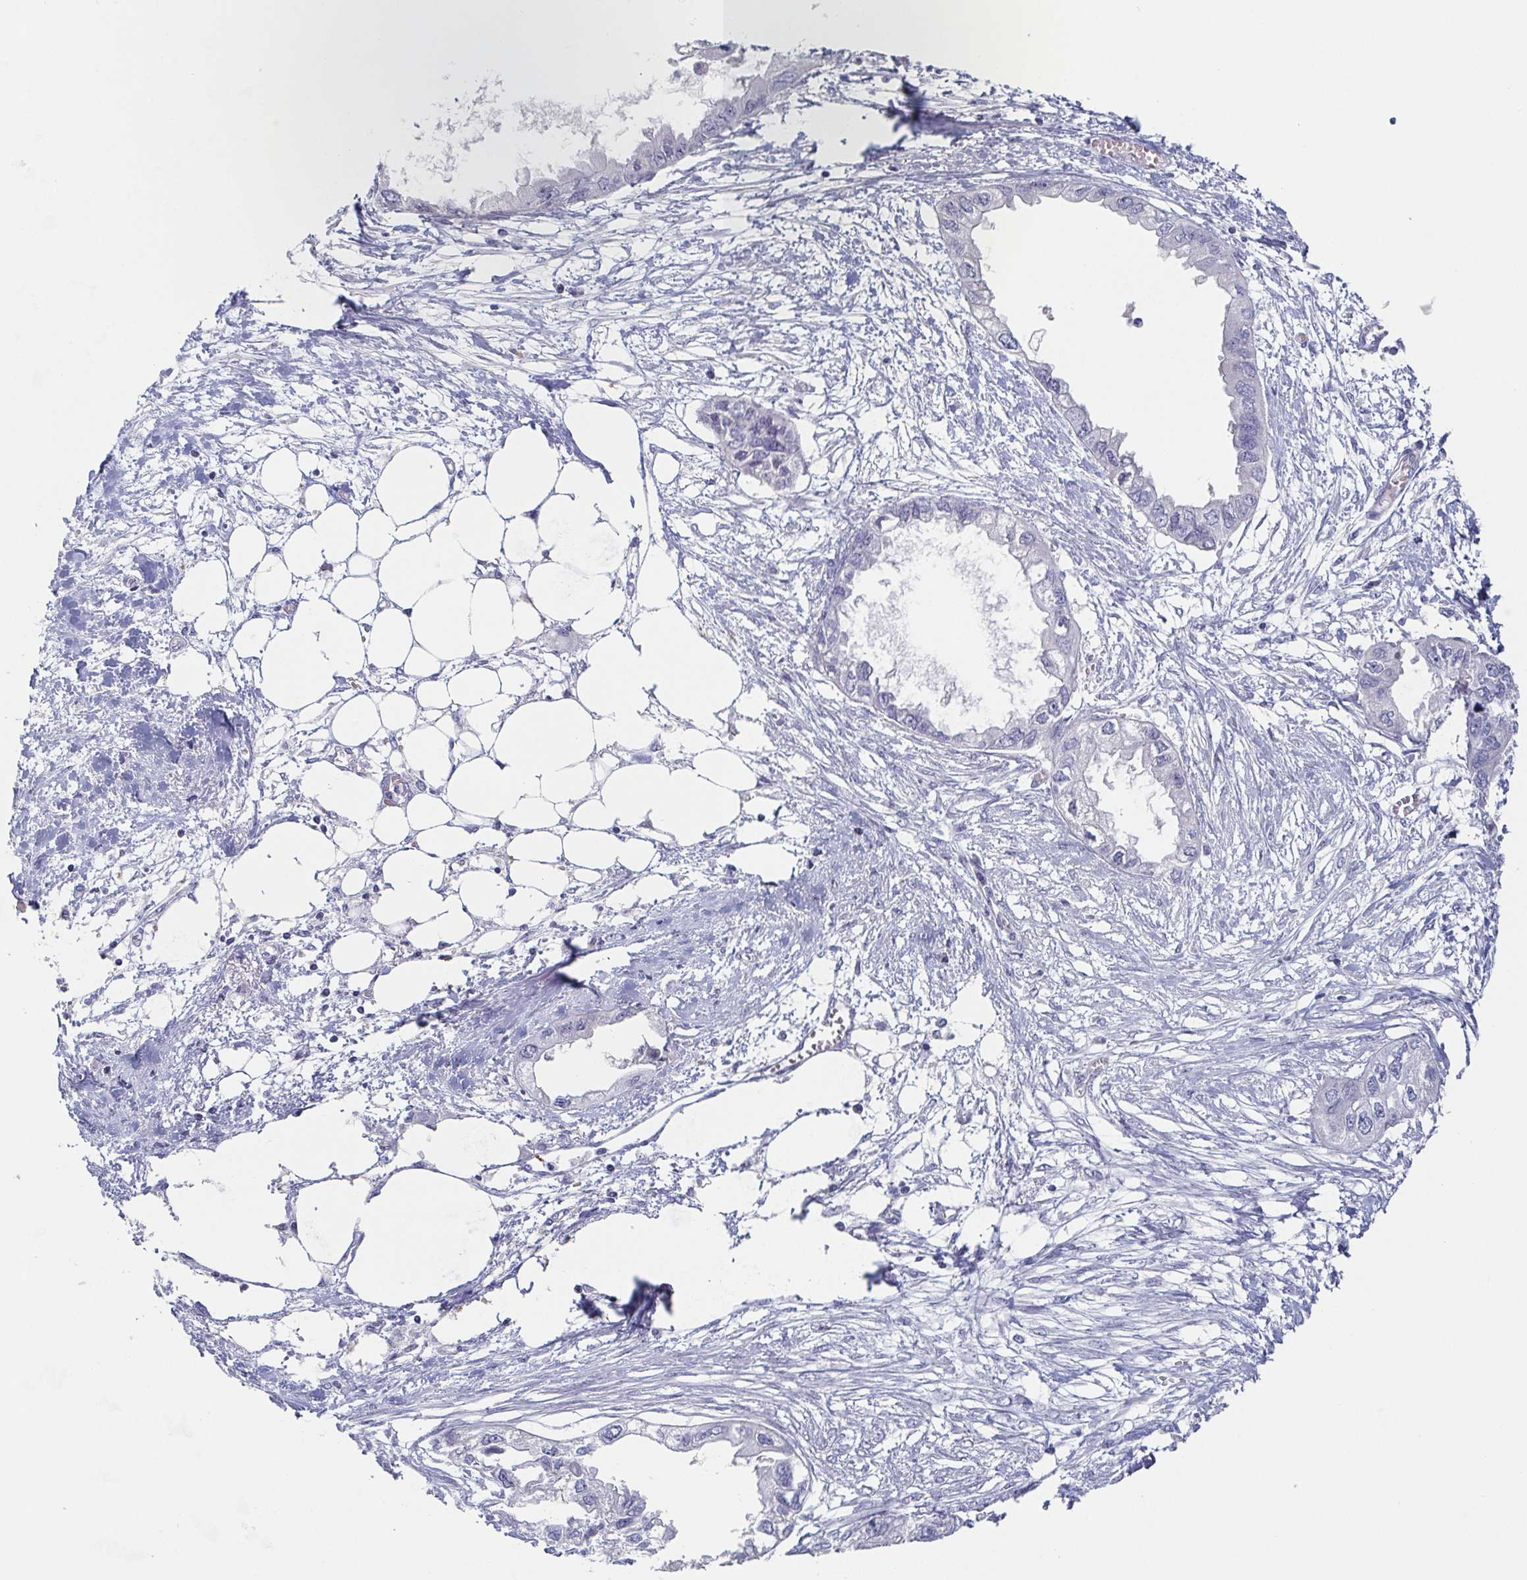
{"staining": {"intensity": "negative", "quantity": "none", "location": "none"}, "tissue": "endometrial cancer", "cell_type": "Tumor cells", "image_type": "cancer", "snomed": [{"axis": "morphology", "description": "Adenocarcinoma, NOS"}, {"axis": "morphology", "description": "Adenocarcinoma, metastatic, NOS"}, {"axis": "topography", "description": "Adipose tissue"}, {"axis": "topography", "description": "Endometrium"}], "caption": "The histopathology image demonstrates no staining of tumor cells in endometrial adenocarcinoma.", "gene": "ITLN1", "patient": {"sex": "female", "age": 67}}